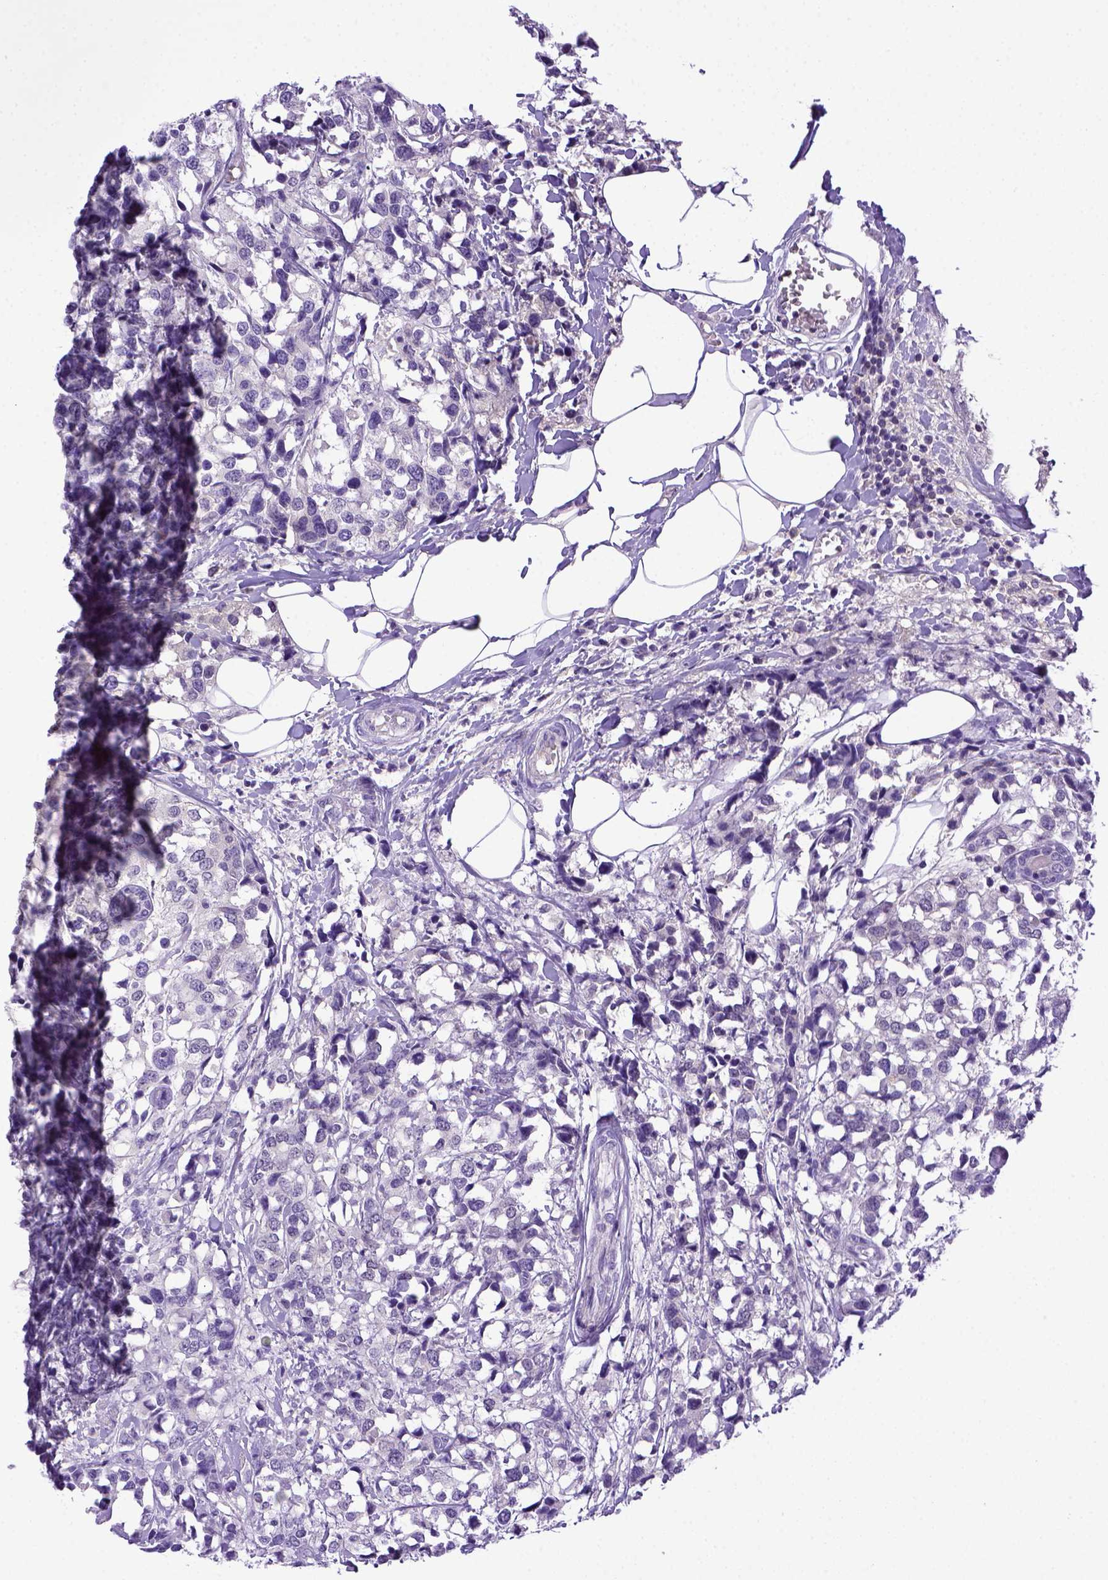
{"staining": {"intensity": "negative", "quantity": "none", "location": "none"}, "tissue": "breast cancer", "cell_type": "Tumor cells", "image_type": "cancer", "snomed": [{"axis": "morphology", "description": "Lobular carcinoma"}, {"axis": "topography", "description": "Breast"}], "caption": "The immunohistochemistry image has no significant expression in tumor cells of breast cancer (lobular carcinoma) tissue.", "gene": "ITIH4", "patient": {"sex": "female", "age": 59}}